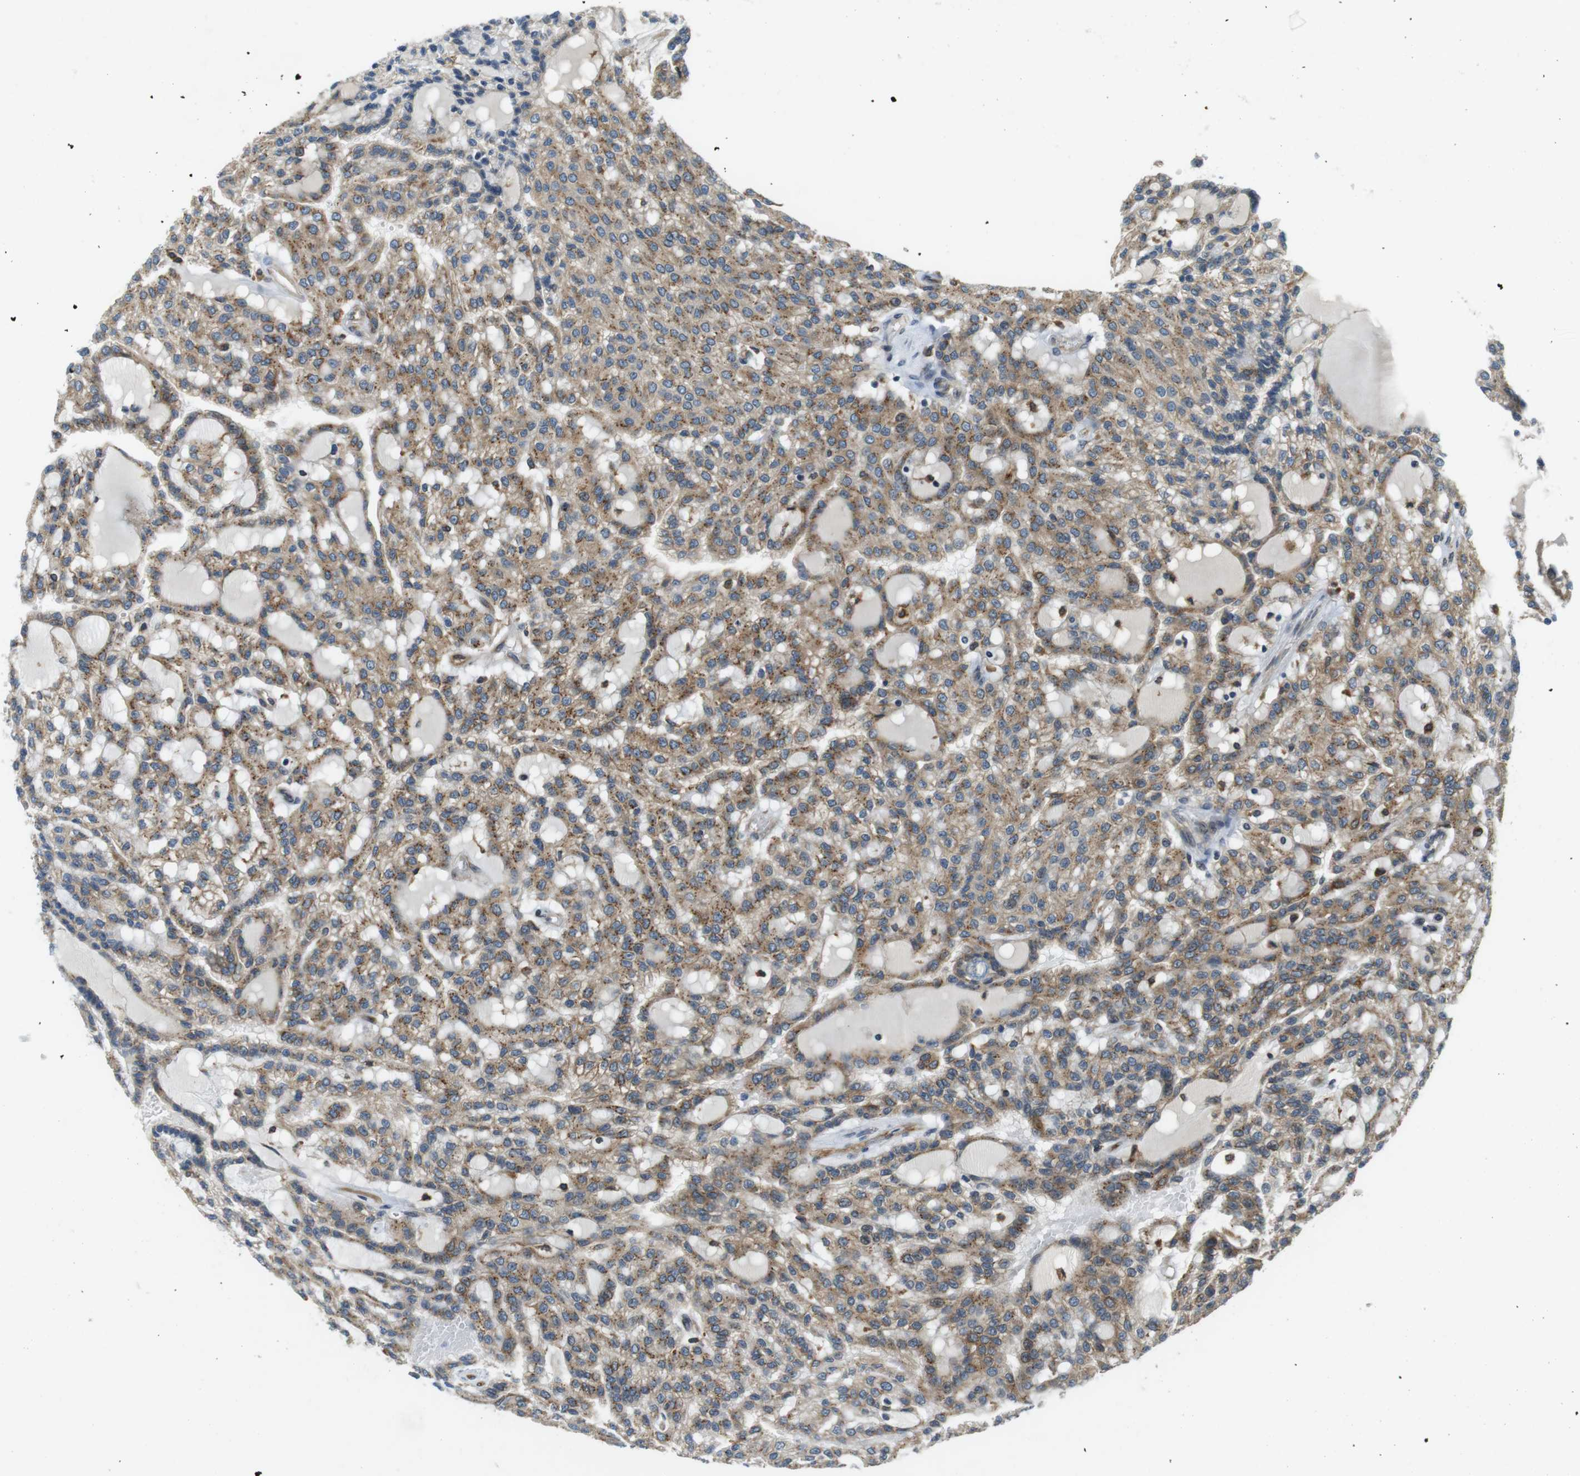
{"staining": {"intensity": "moderate", "quantity": ">75%", "location": "cytoplasmic/membranous"}, "tissue": "renal cancer", "cell_type": "Tumor cells", "image_type": "cancer", "snomed": [{"axis": "morphology", "description": "Adenocarcinoma, NOS"}, {"axis": "topography", "description": "Kidney"}], "caption": "Renal cancer (adenocarcinoma) was stained to show a protein in brown. There is medium levels of moderate cytoplasmic/membranous positivity in about >75% of tumor cells.", "gene": "PALD1", "patient": {"sex": "male", "age": 63}}